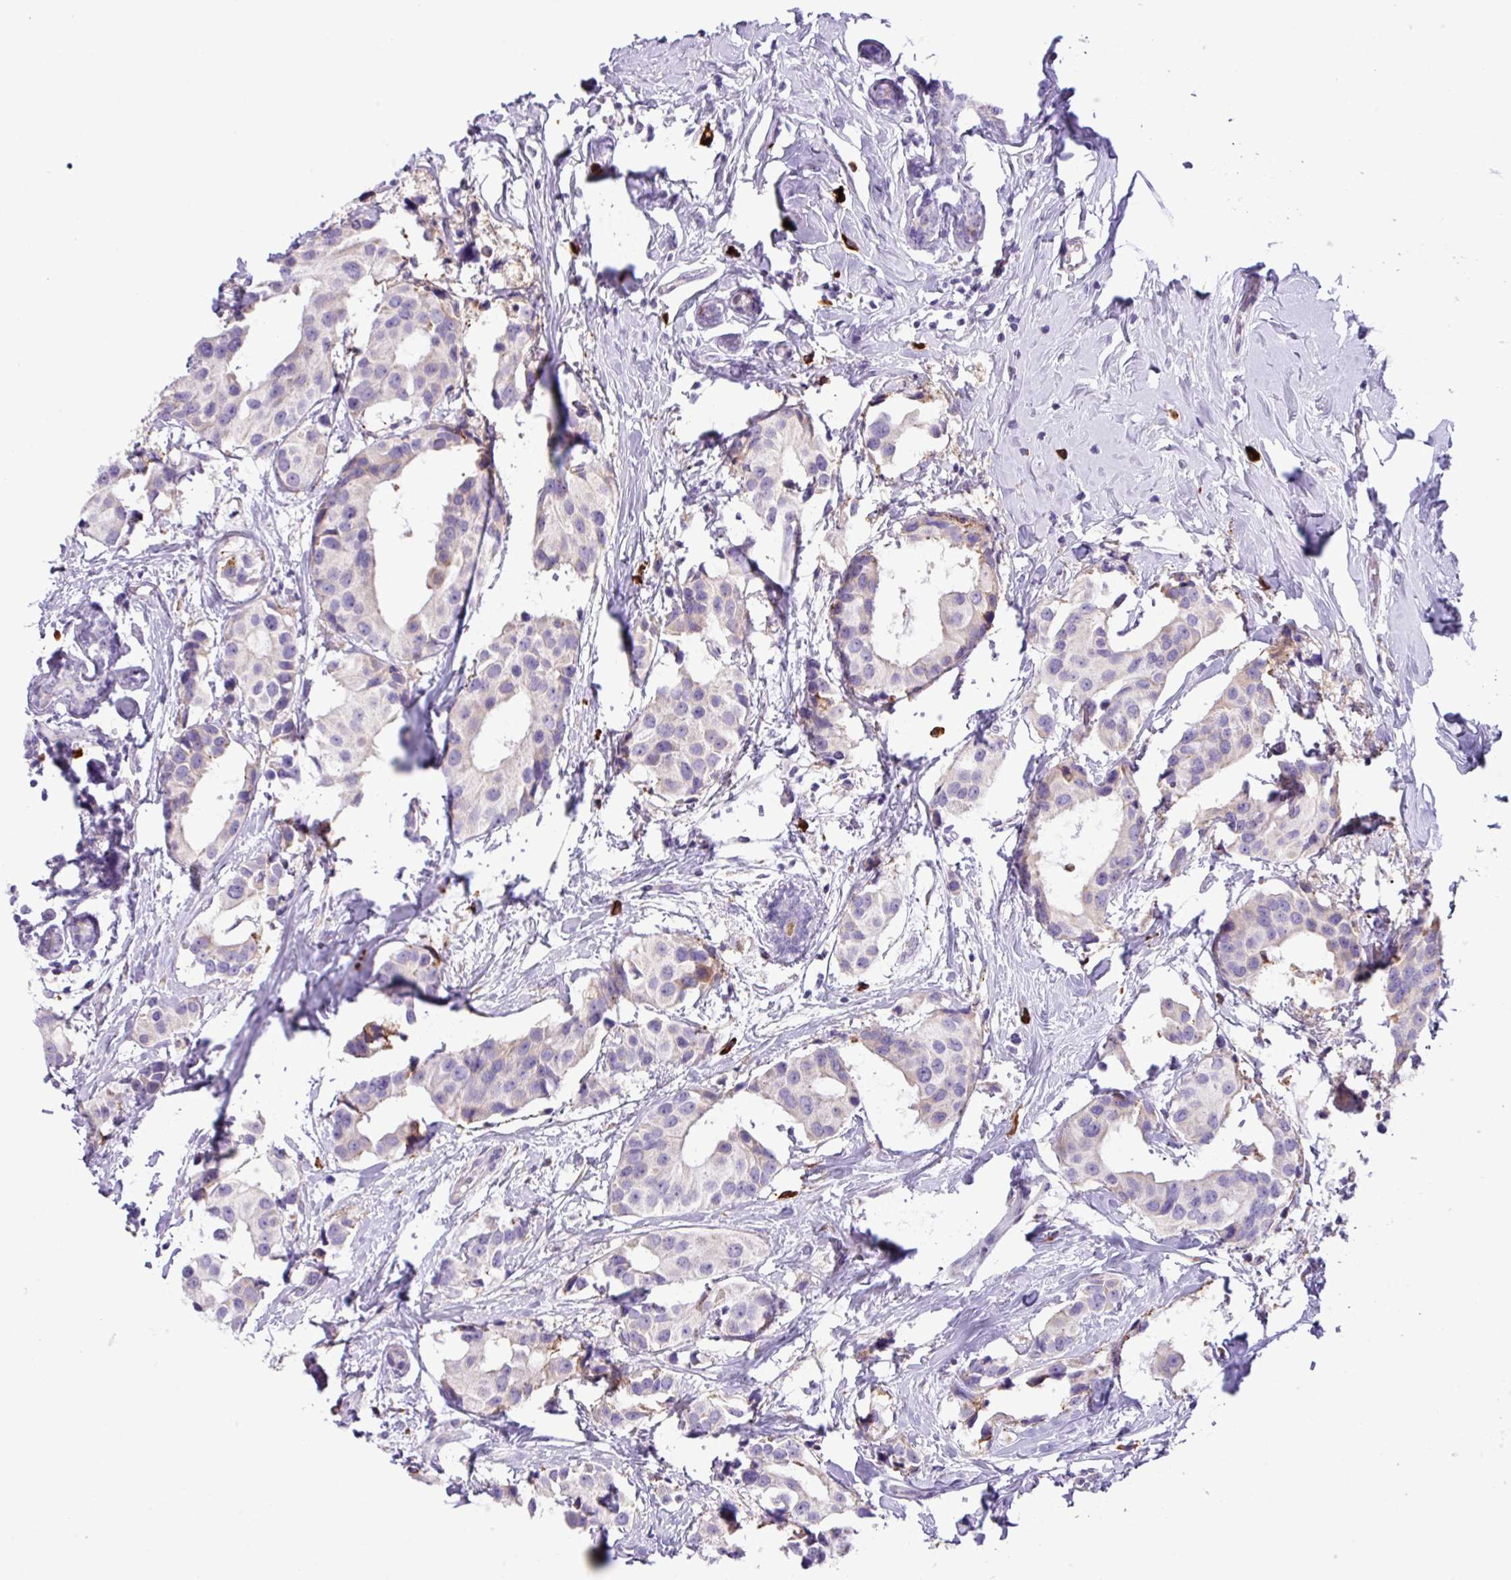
{"staining": {"intensity": "negative", "quantity": "none", "location": "none"}, "tissue": "breast cancer", "cell_type": "Tumor cells", "image_type": "cancer", "snomed": [{"axis": "morphology", "description": "Normal tissue, NOS"}, {"axis": "morphology", "description": "Duct carcinoma"}, {"axis": "topography", "description": "Breast"}], "caption": "Tumor cells show no significant expression in breast intraductal carcinoma.", "gene": "RGS21", "patient": {"sex": "female", "age": 39}}